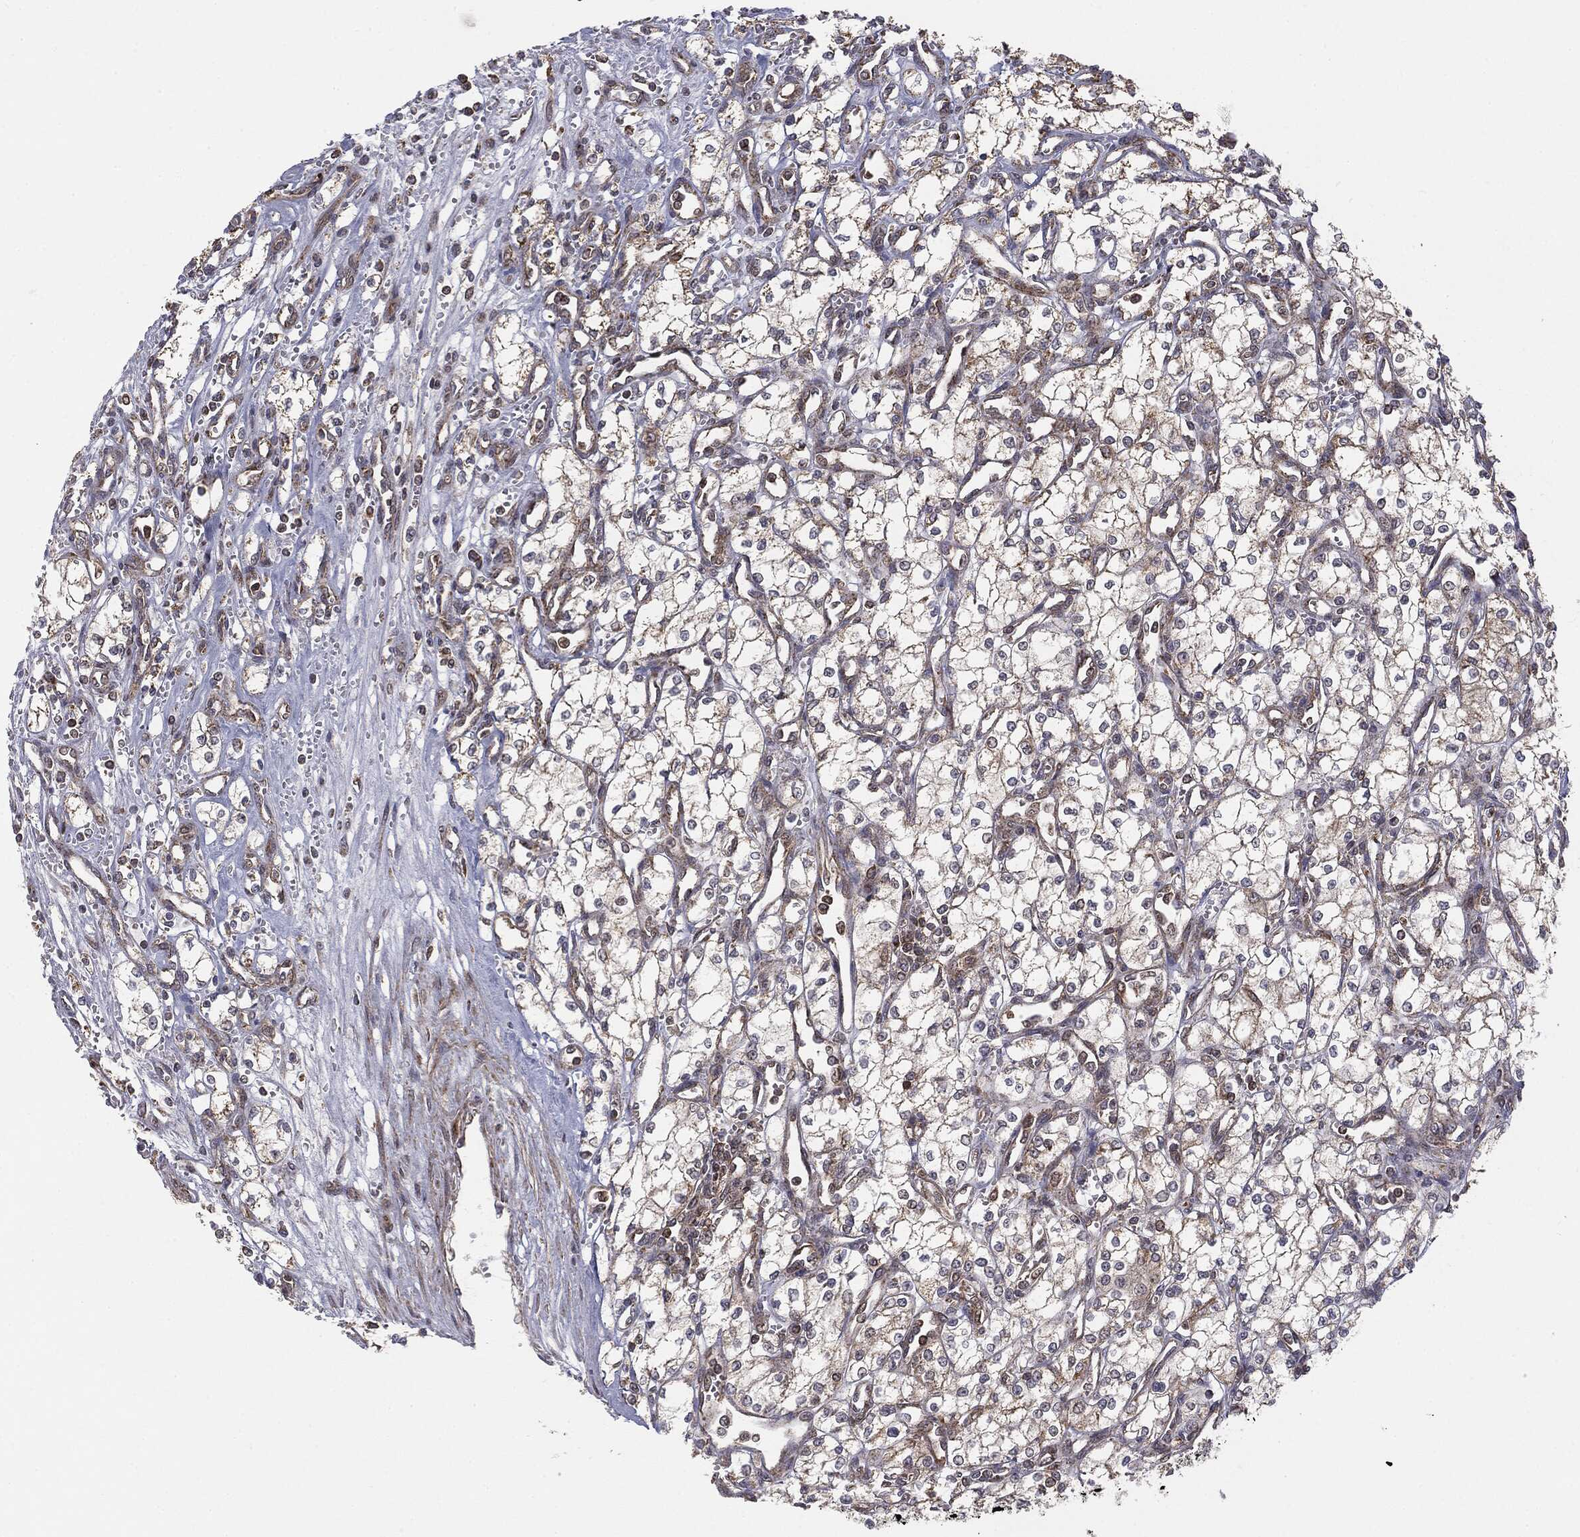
{"staining": {"intensity": "moderate", "quantity": "25%-75%", "location": "cytoplasmic/membranous"}, "tissue": "renal cancer", "cell_type": "Tumor cells", "image_type": "cancer", "snomed": [{"axis": "morphology", "description": "Adenocarcinoma, NOS"}, {"axis": "topography", "description": "Kidney"}], "caption": "Tumor cells display moderate cytoplasmic/membranous positivity in approximately 25%-75% of cells in renal cancer (adenocarcinoma).", "gene": "MTOR", "patient": {"sex": "male", "age": 59}}